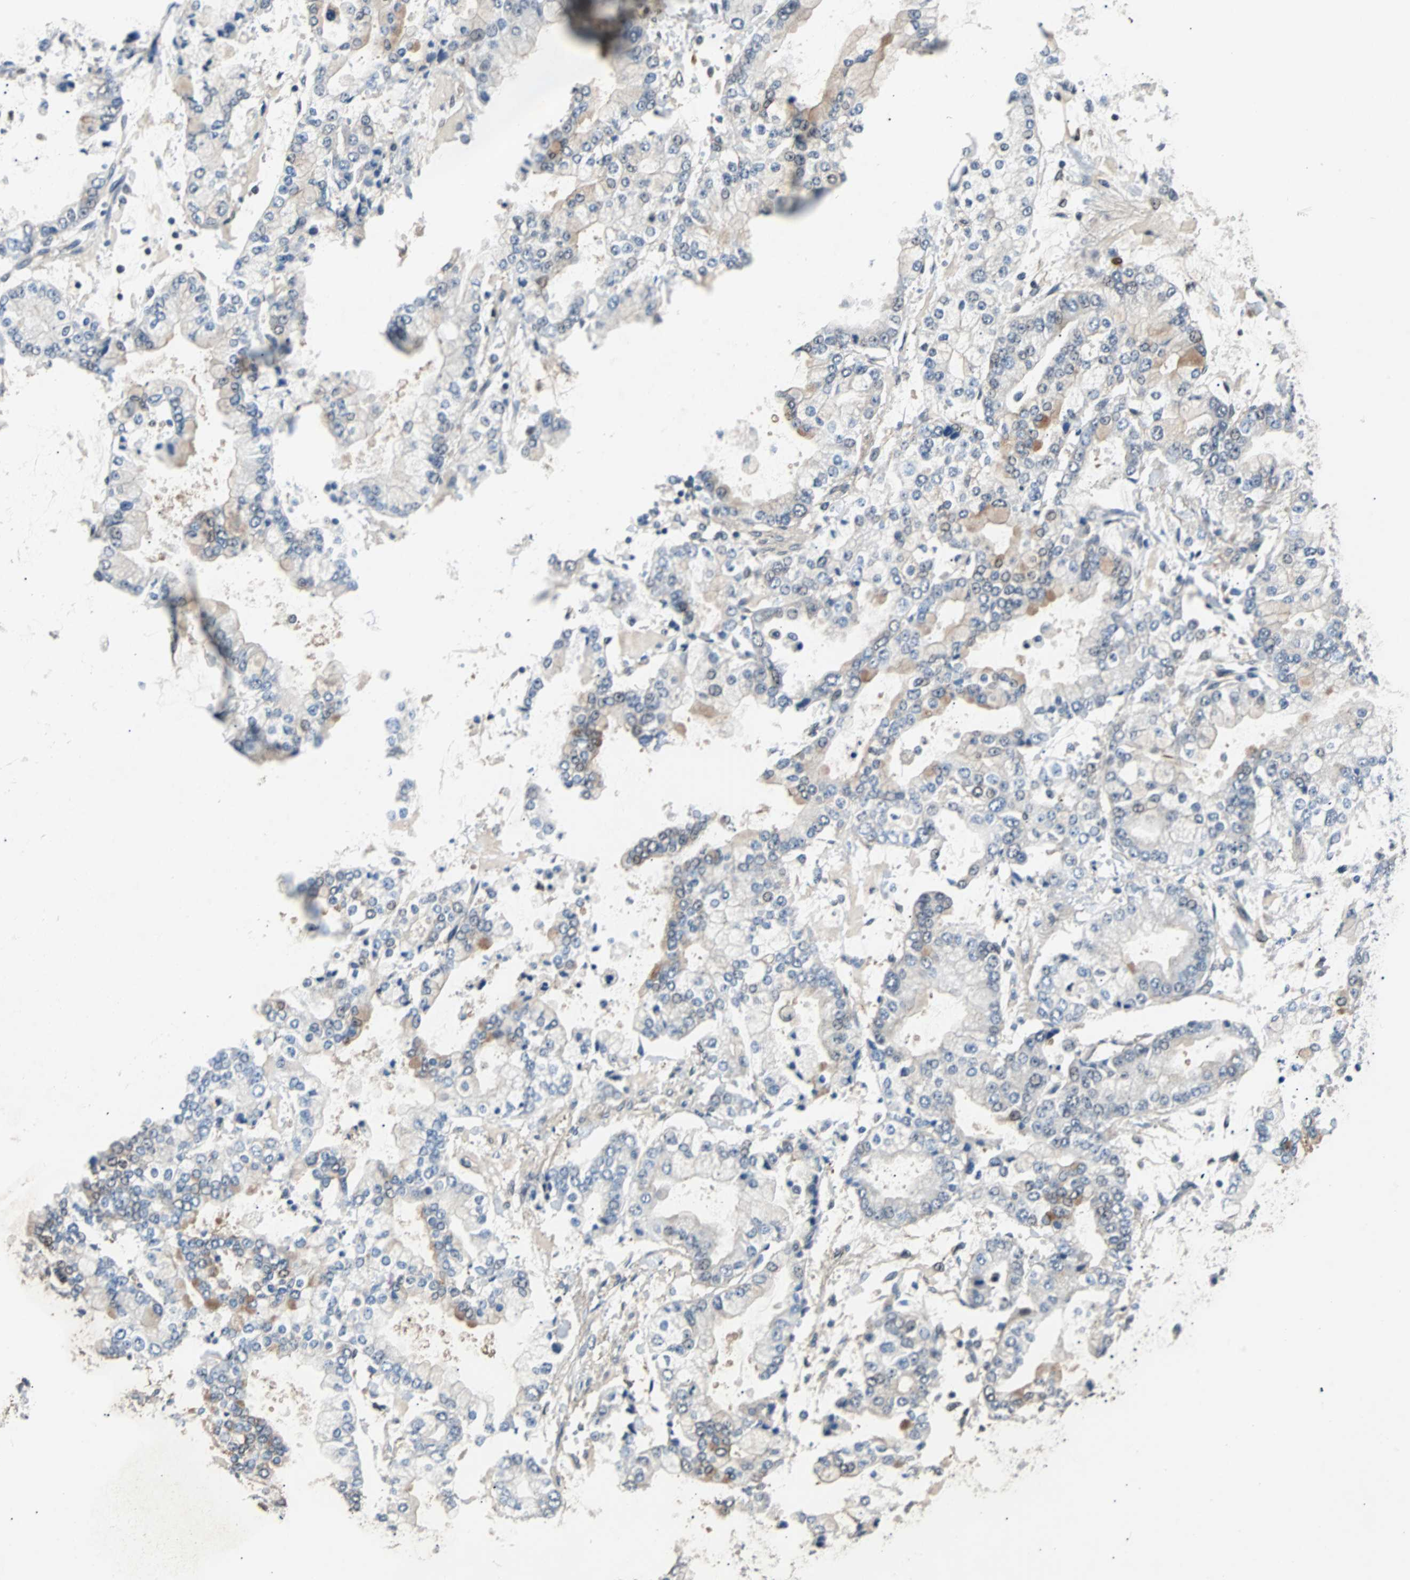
{"staining": {"intensity": "negative", "quantity": "none", "location": "none"}, "tissue": "stomach cancer", "cell_type": "Tumor cells", "image_type": "cancer", "snomed": [{"axis": "morphology", "description": "Adenocarcinoma, NOS"}, {"axis": "topography", "description": "Stomach"}], "caption": "Immunohistochemistry (IHC) image of human adenocarcinoma (stomach) stained for a protein (brown), which reveals no expression in tumor cells.", "gene": "PRDX6", "patient": {"sex": "male", "age": 76}}